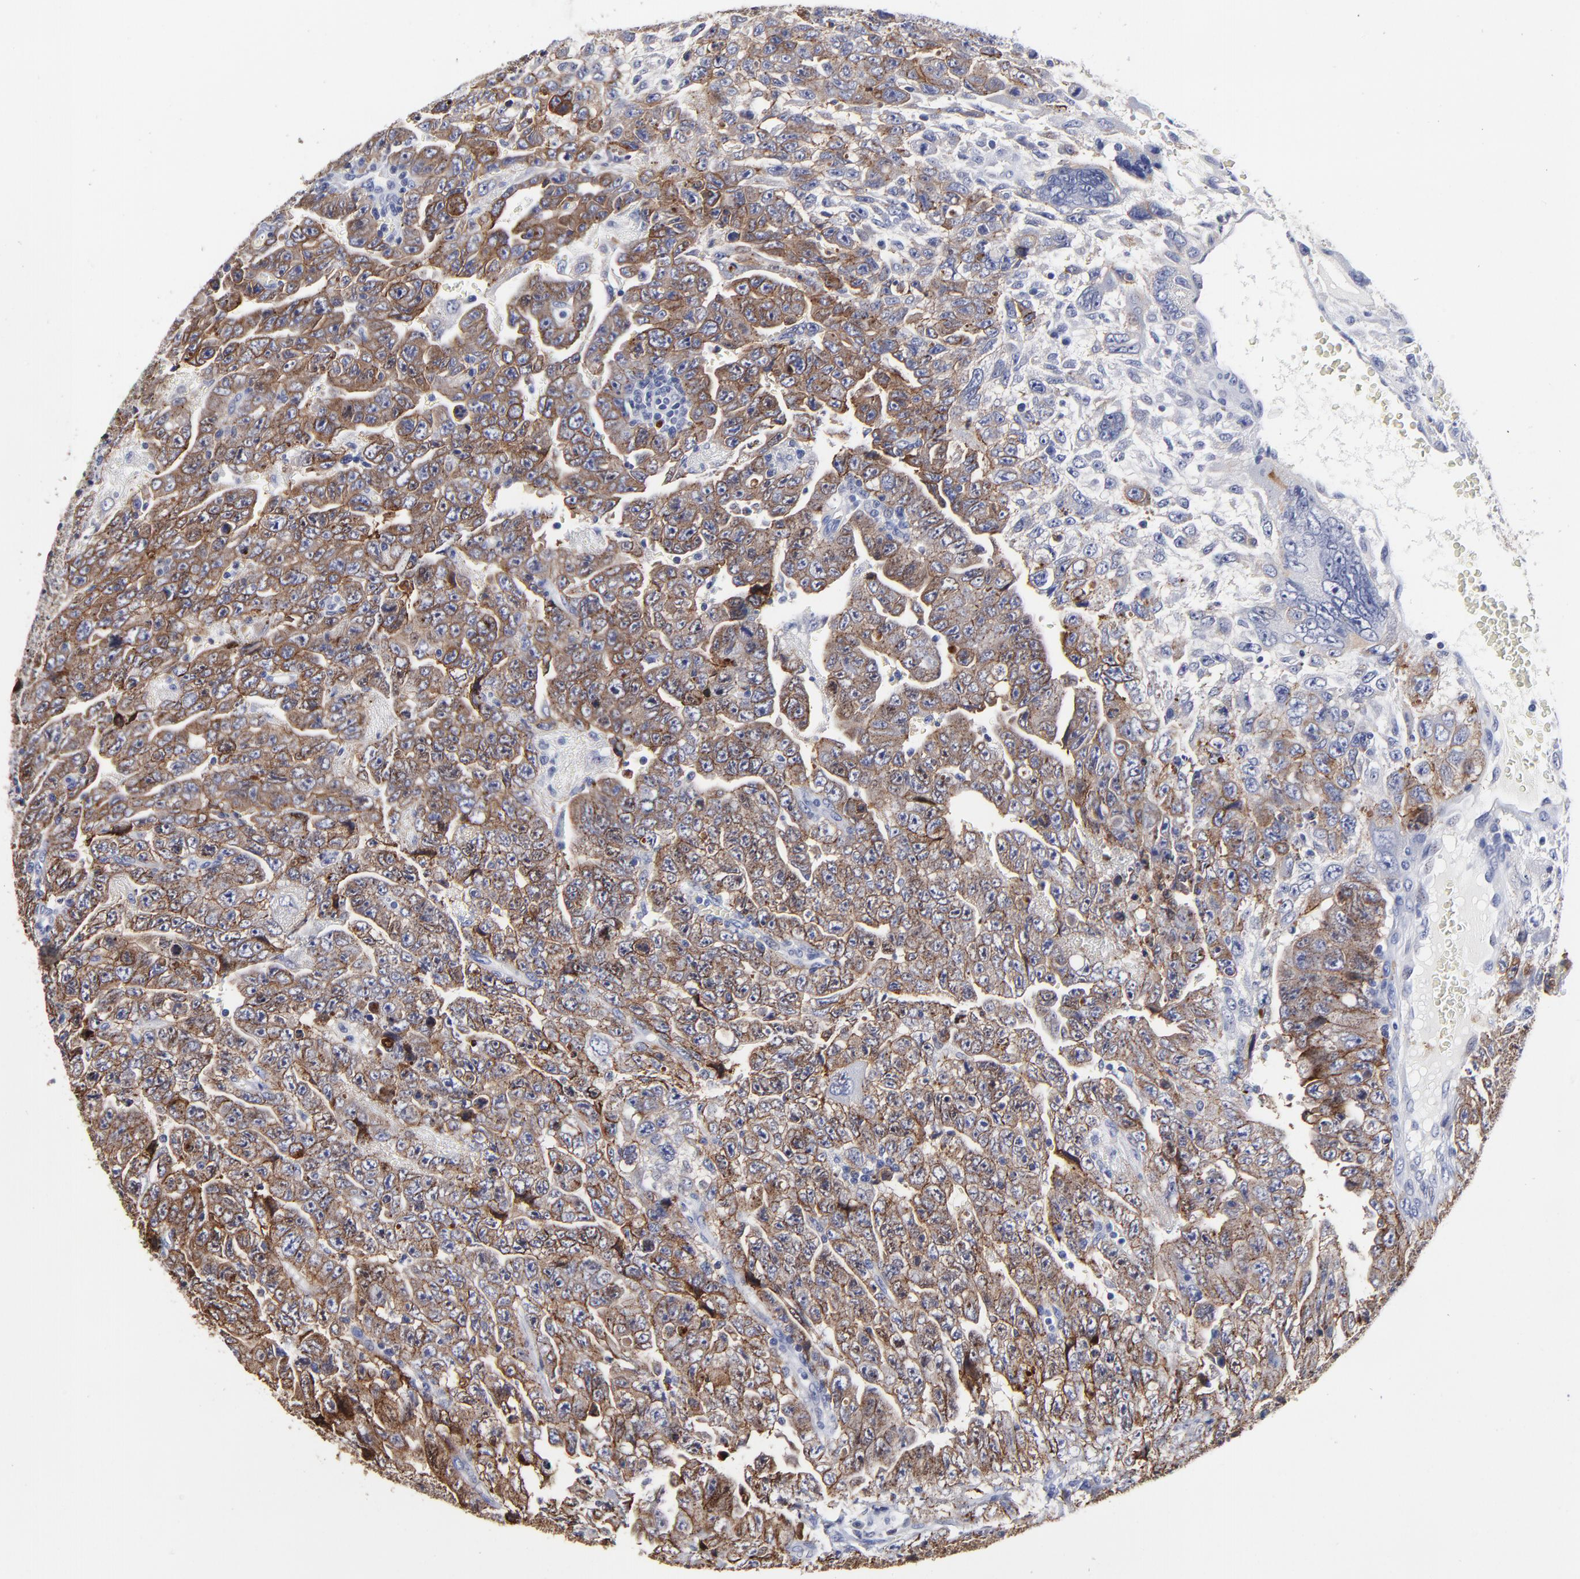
{"staining": {"intensity": "moderate", "quantity": "25%-75%", "location": "cytoplasmic/membranous"}, "tissue": "testis cancer", "cell_type": "Tumor cells", "image_type": "cancer", "snomed": [{"axis": "morphology", "description": "Carcinoma, Embryonal, NOS"}, {"axis": "topography", "description": "Testis"}], "caption": "A medium amount of moderate cytoplasmic/membranous positivity is identified in approximately 25%-75% of tumor cells in testis cancer (embryonal carcinoma) tissue. The staining is performed using DAB brown chromogen to label protein expression. The nuclei are counter-stained blue using hematoxylin.", "gene": "CXADR", "patient": {"sex": "male", "age": 28}}